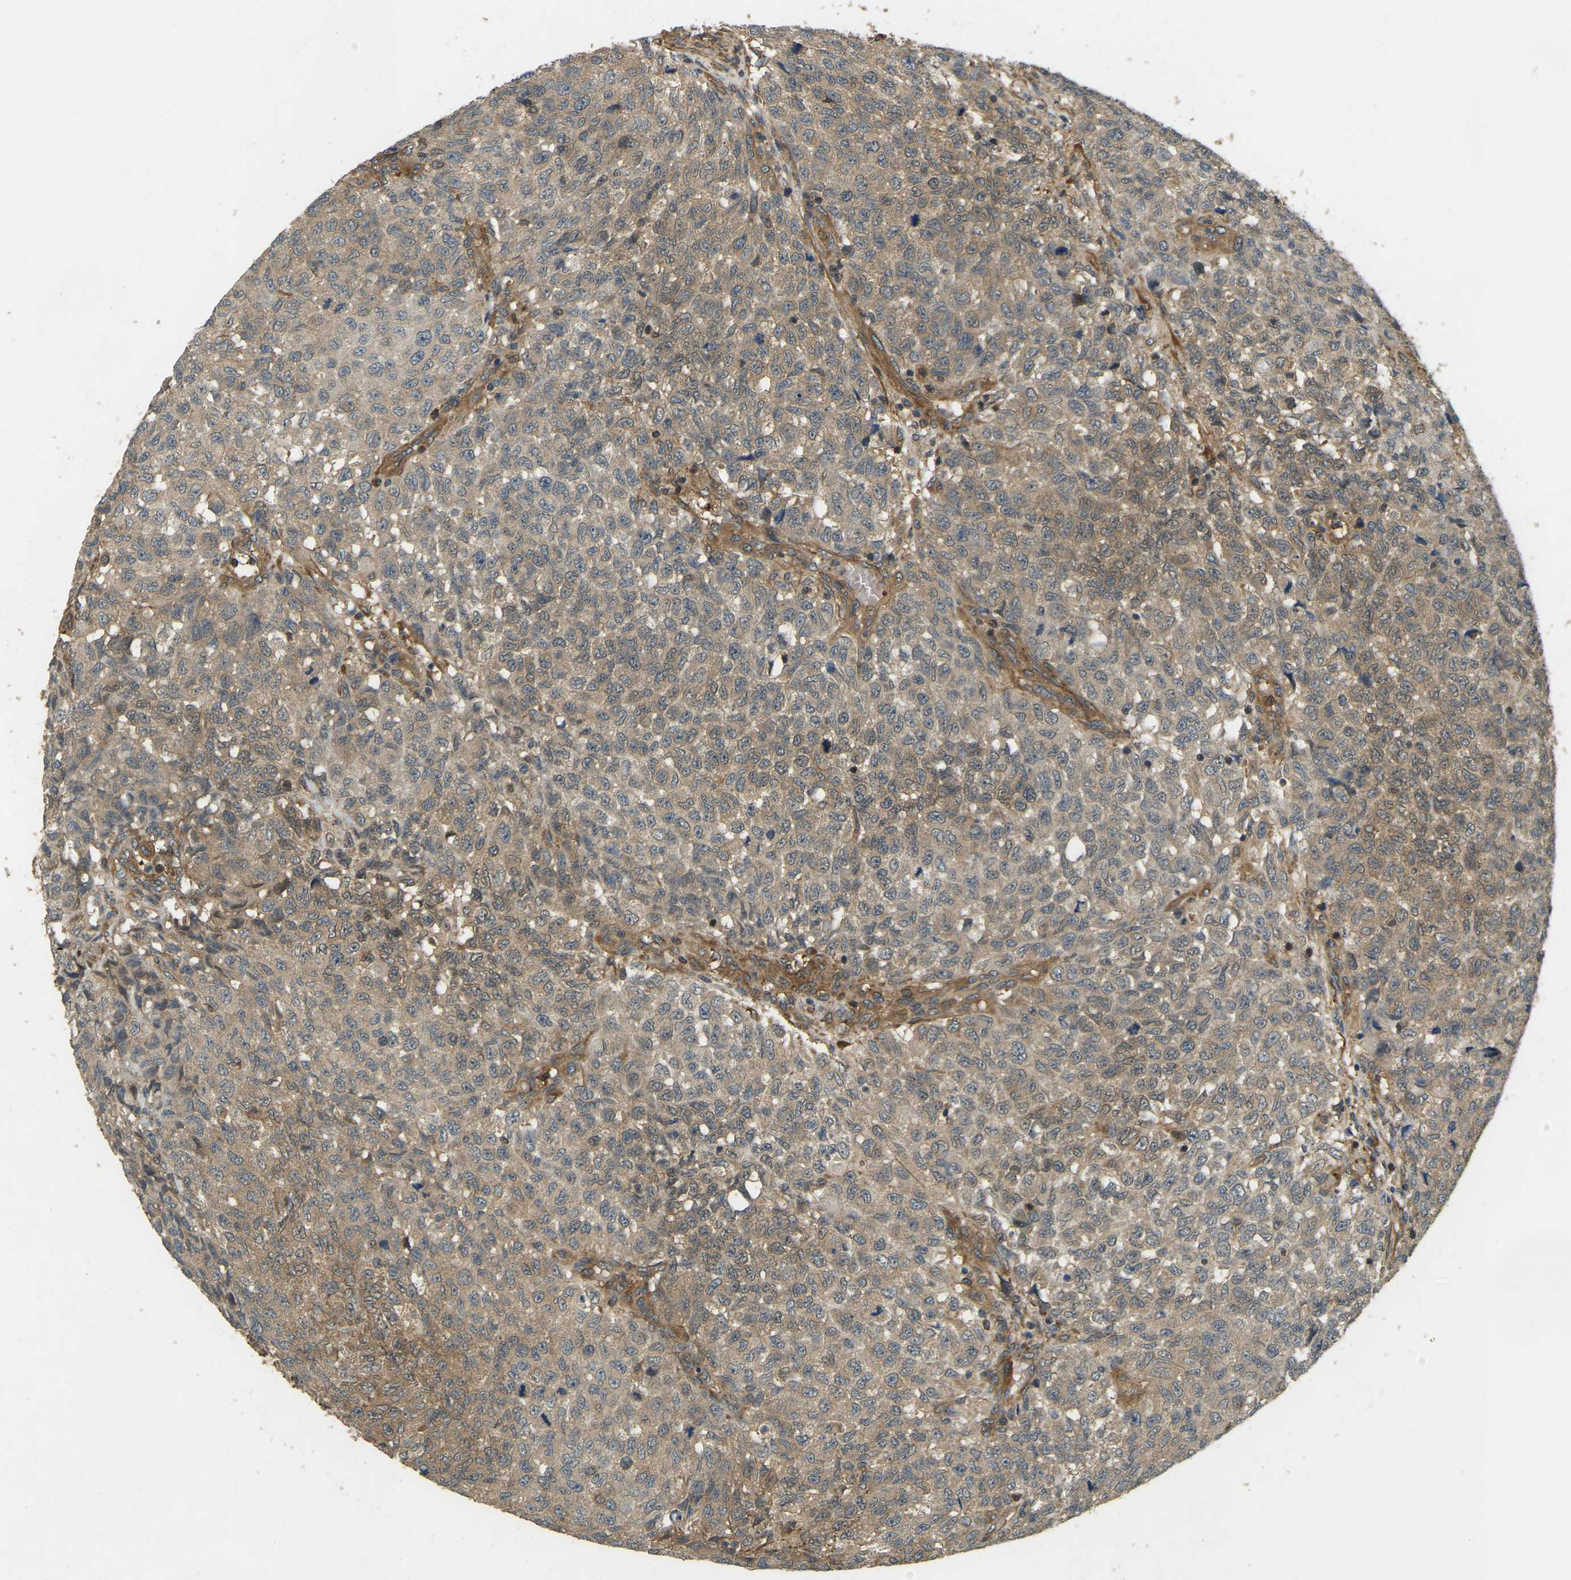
{"staining": {"intensity": "moderate", "quantity": ">75%", "location": "cytoplasmic/membranous"}, "tissue": "testis cancer", "cell_type": "Tumor cells", "image_type": "cancer", "snomed": [{"axis": "morphology", "description": "Seminoma, NOS"}, {"axis": "topography", "description": "Testis"}], "caption": "Tumor cells display medium levels of moderate cytoplasmic/membranous positivity in approximately >75% of cells in seminoma (testis).", "gene": "ERGIC1", "patient": {"sex": "male", "age": 59}}